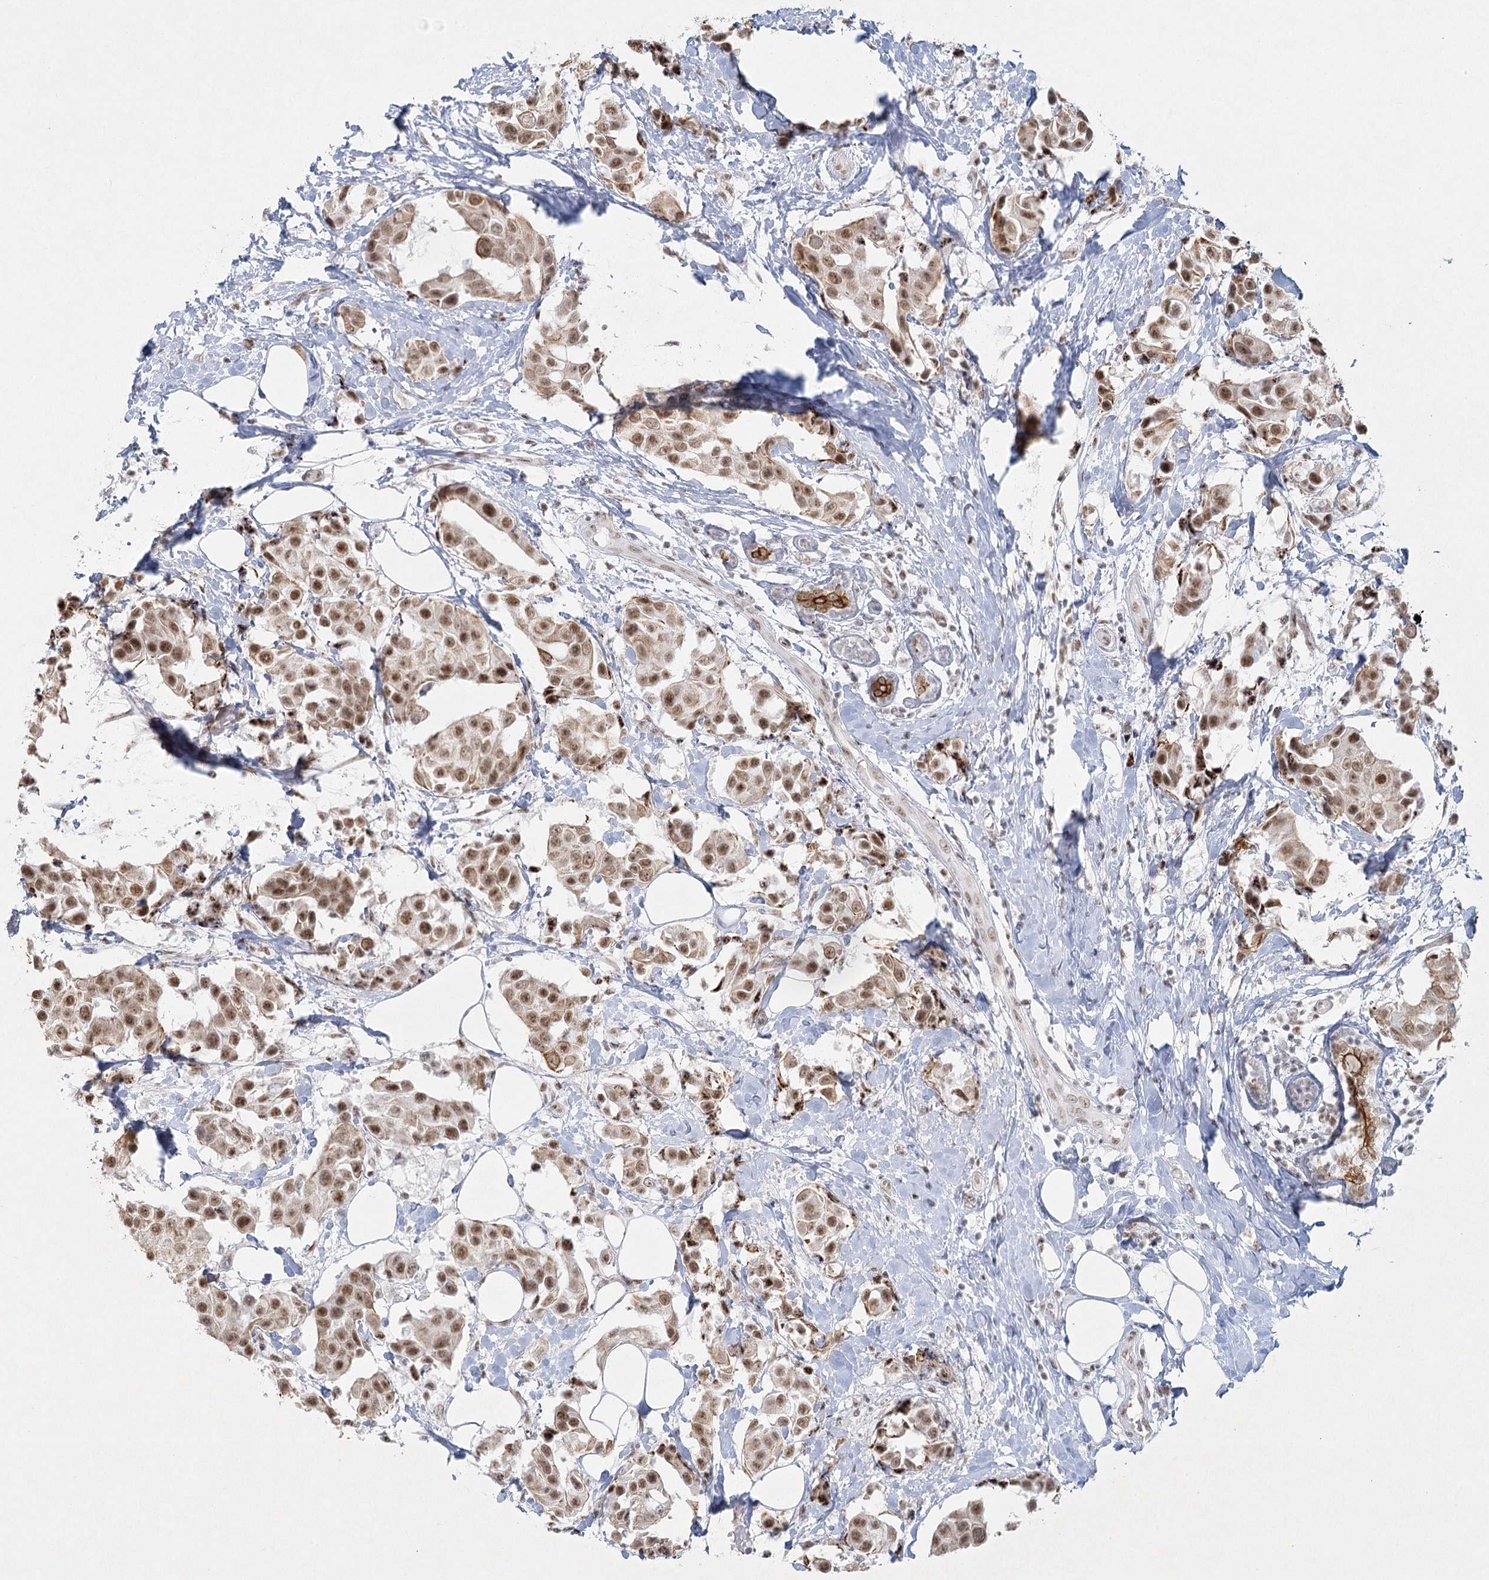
{"staining": {"intensity": "moderate", "quantity": ">75%", "location": "nuclear"}, "tissue": "breast cancer", "cell_type": "Tumor cells", "image_type": "cancer", "snomed": [{"axis": "morphology", "description": "Normal tissue, NOS"}, {"axis": "morphology", "description": "Duct carcinoma"}, {"axis": "topography", "description": "Breast"}], "caption": "Human breast cancer stained with a brown dye displays moderate nuclear positive staining in about >75% of tumor cells.", "gene": "U2SURP", "patient": {"sex": "female", "age": 39}}